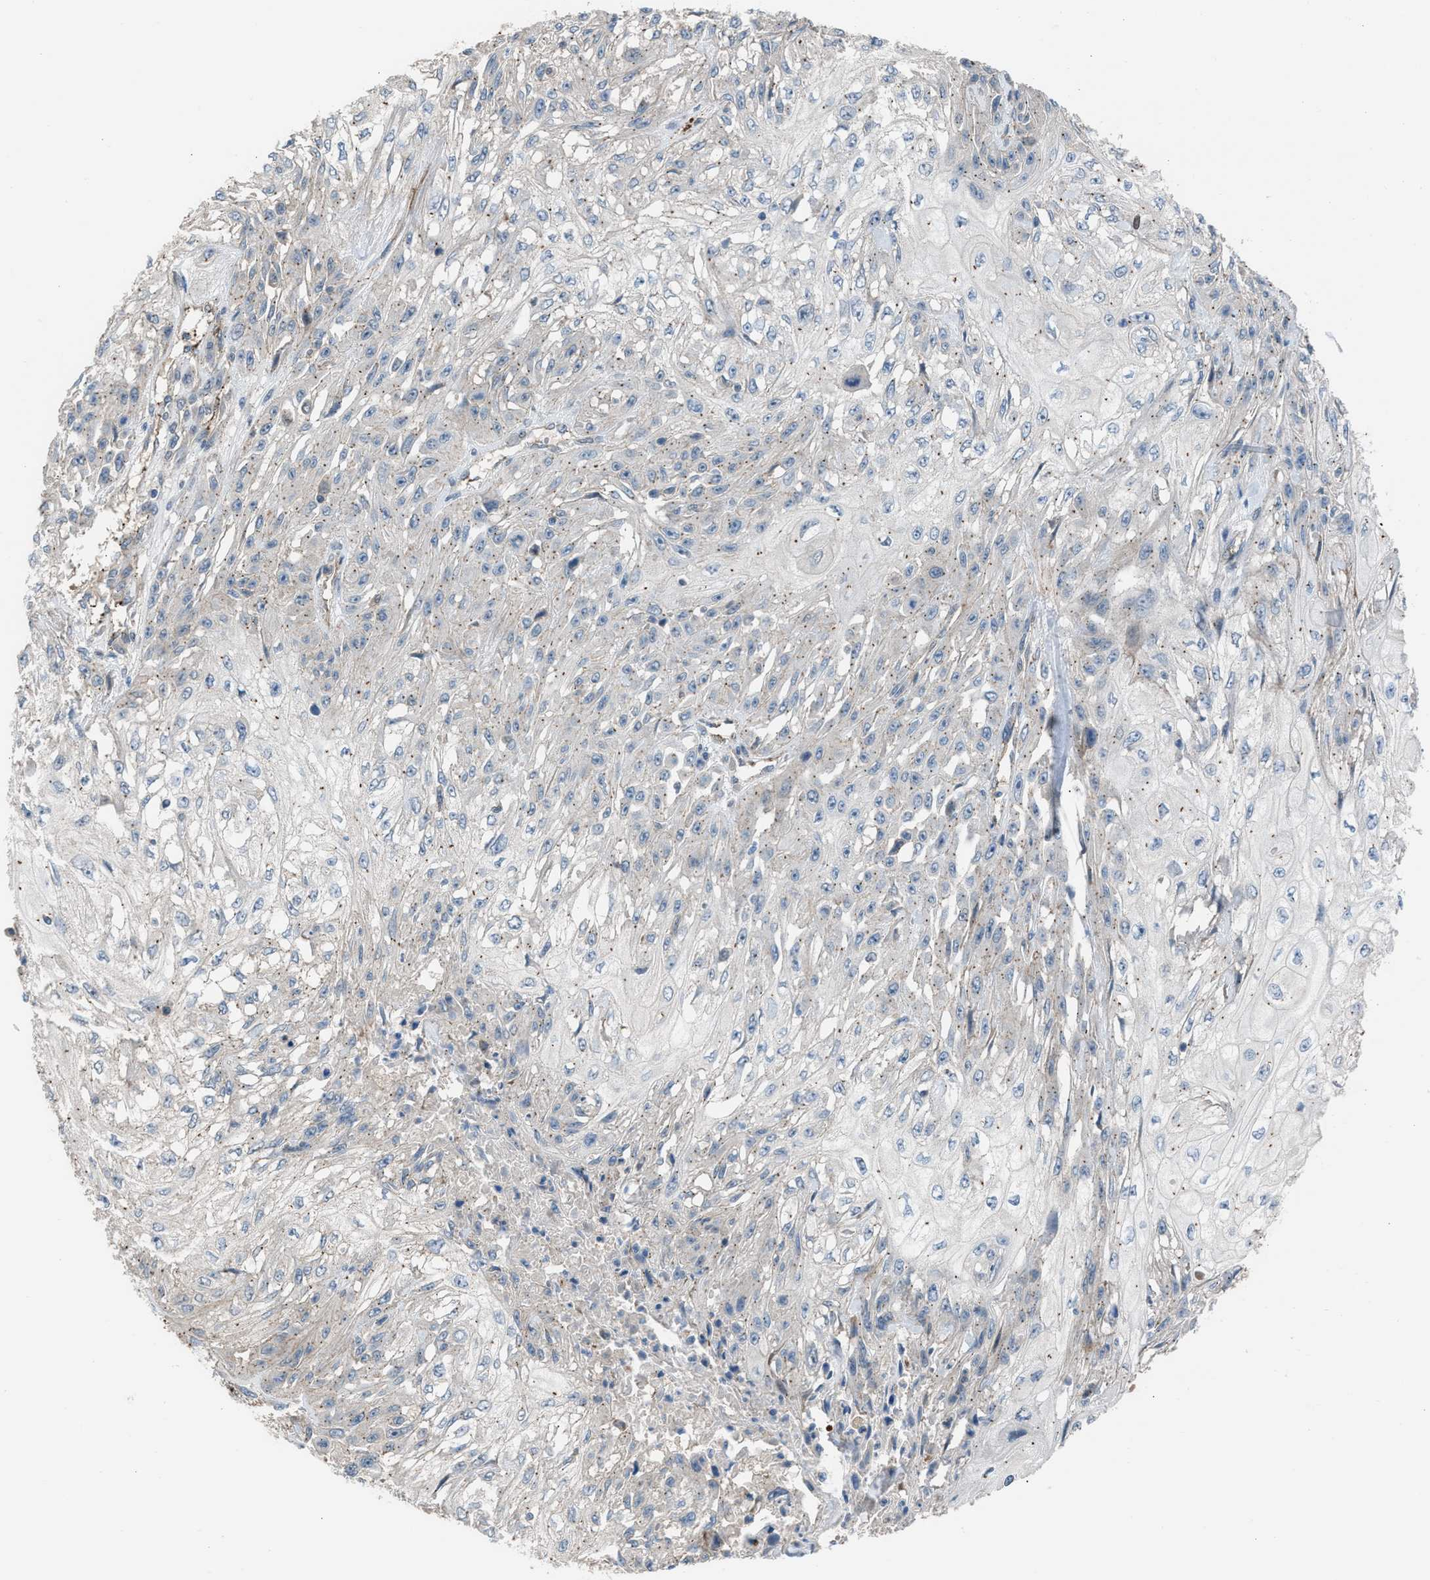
{"staining": {"intensity": "weak", "quantity": "25%-75%", "location": "cytoplasmic/membranous"}, "tissue": "skin cancer", "cell_type": "Tumor cells", "image_type": "cancer", "snomed": [{"axis": "morphology", "description": "Squamous cell carcinoma, NOS"}, {"axis": "morphology", "description": "Squamous cell carcinoma, metastatic, NOS"}, {"axis": "topography", "description": "Skin"}, {"axis": "topography", "description": "Lymph node"}], "caption": "Approximately 25%-75% of tumor cells in skin squamous cell carcinoma reveal weak cytoplasmic/membranous protein staining as visualized by brown immunohistochemical staining.", "gene": "CRTC1", "patient": {"sex": "male", "age": 75}}